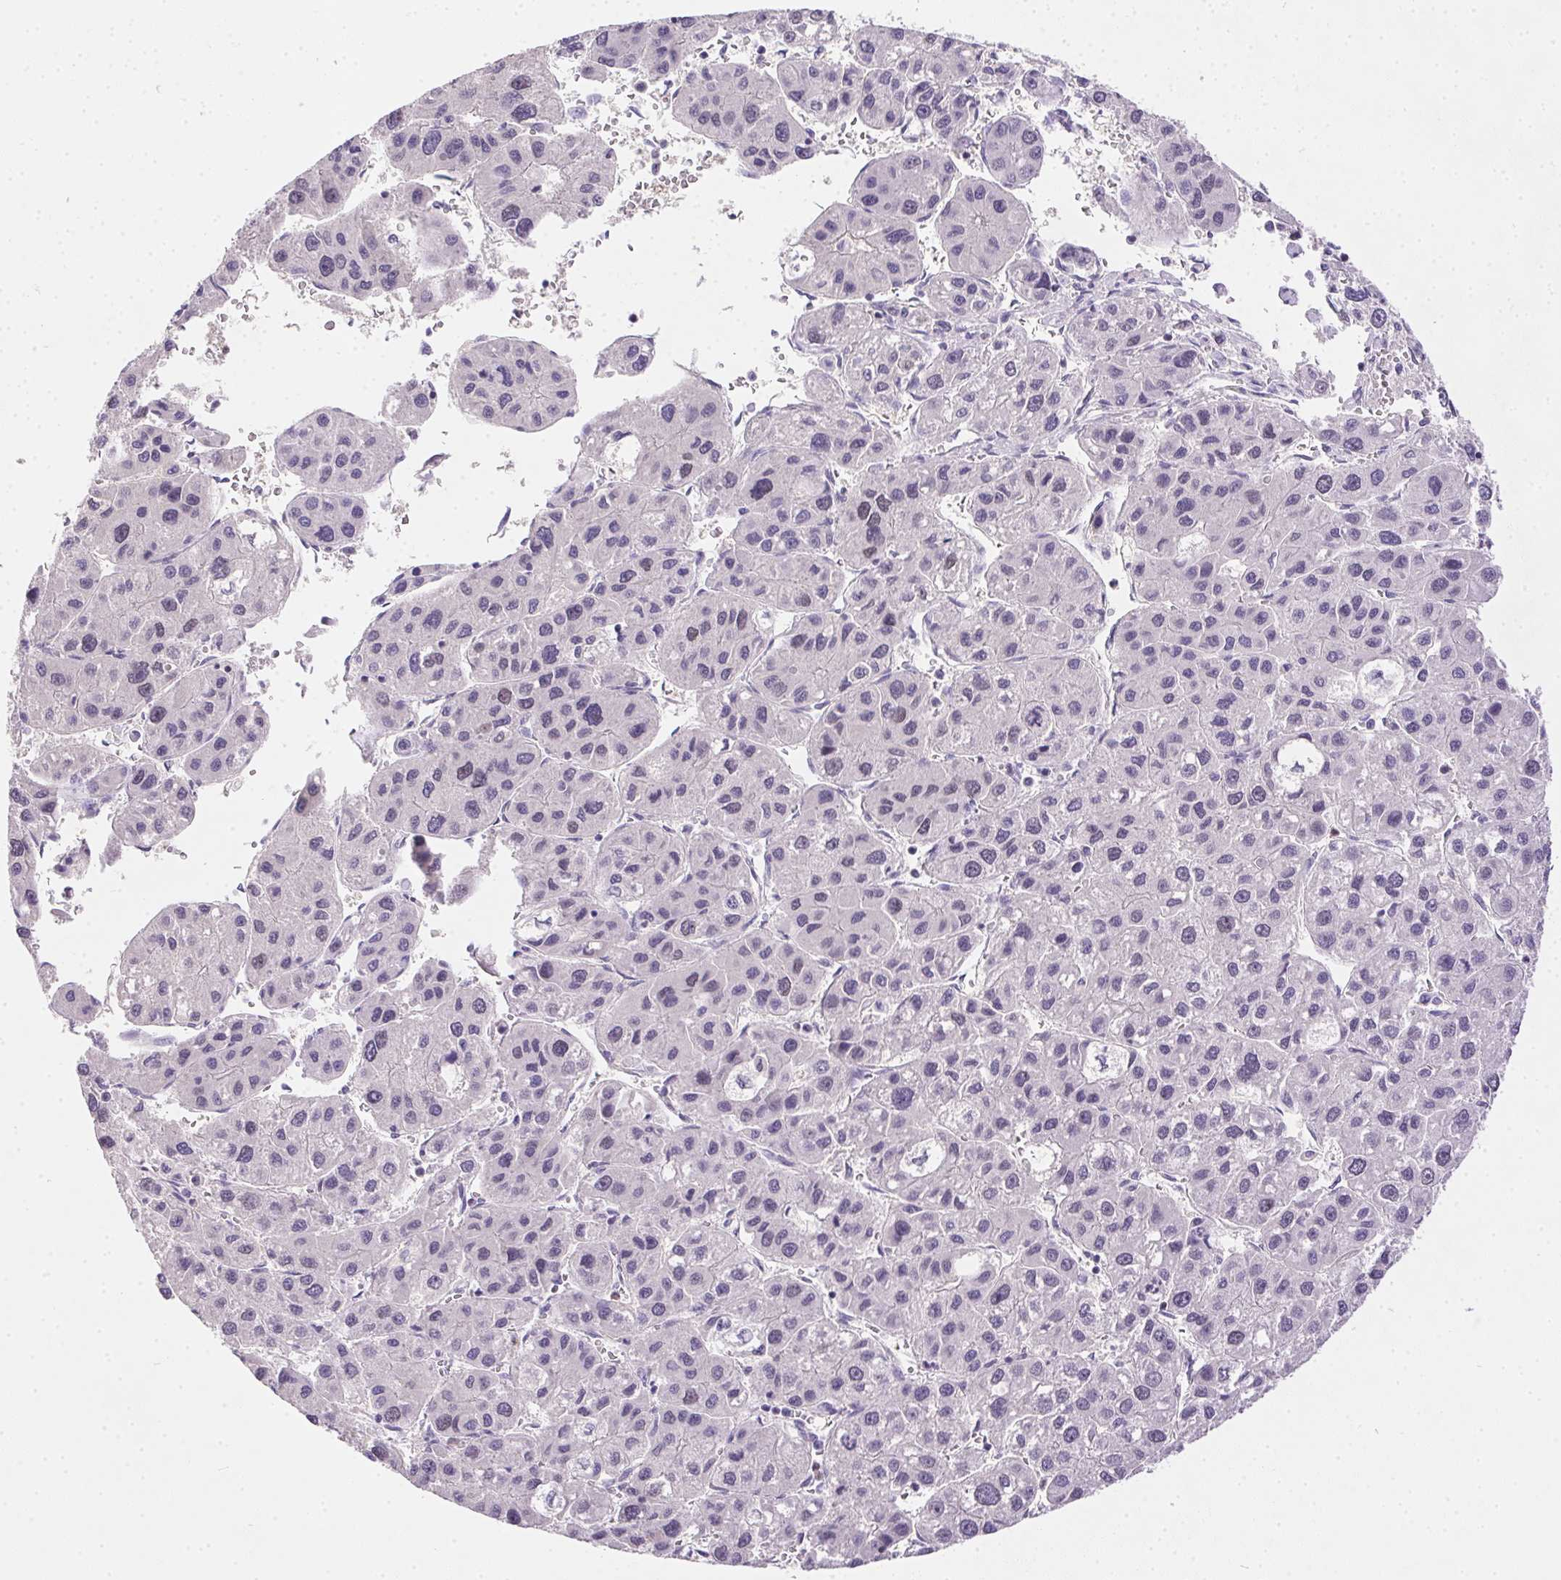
{"staining": {"intensity": "negative", "quantity": "none", "location": "none"}, "tissue": "liver cancer", "cell_type": "Tumor cells", "image_type": "cancer", "snomed": [{"axis": "morphology", "description": "Carcinoma, Hepatocellular, NOS"}, {"axis": "topography", "description": "Liver"}], "caption": "IHC histopathology image of human liver cancer stained for a protein (brown), which demonstrates no expression in tumor cells.", "gene": "SSTR4", "patient": {"sex": "male", "age": 73}}